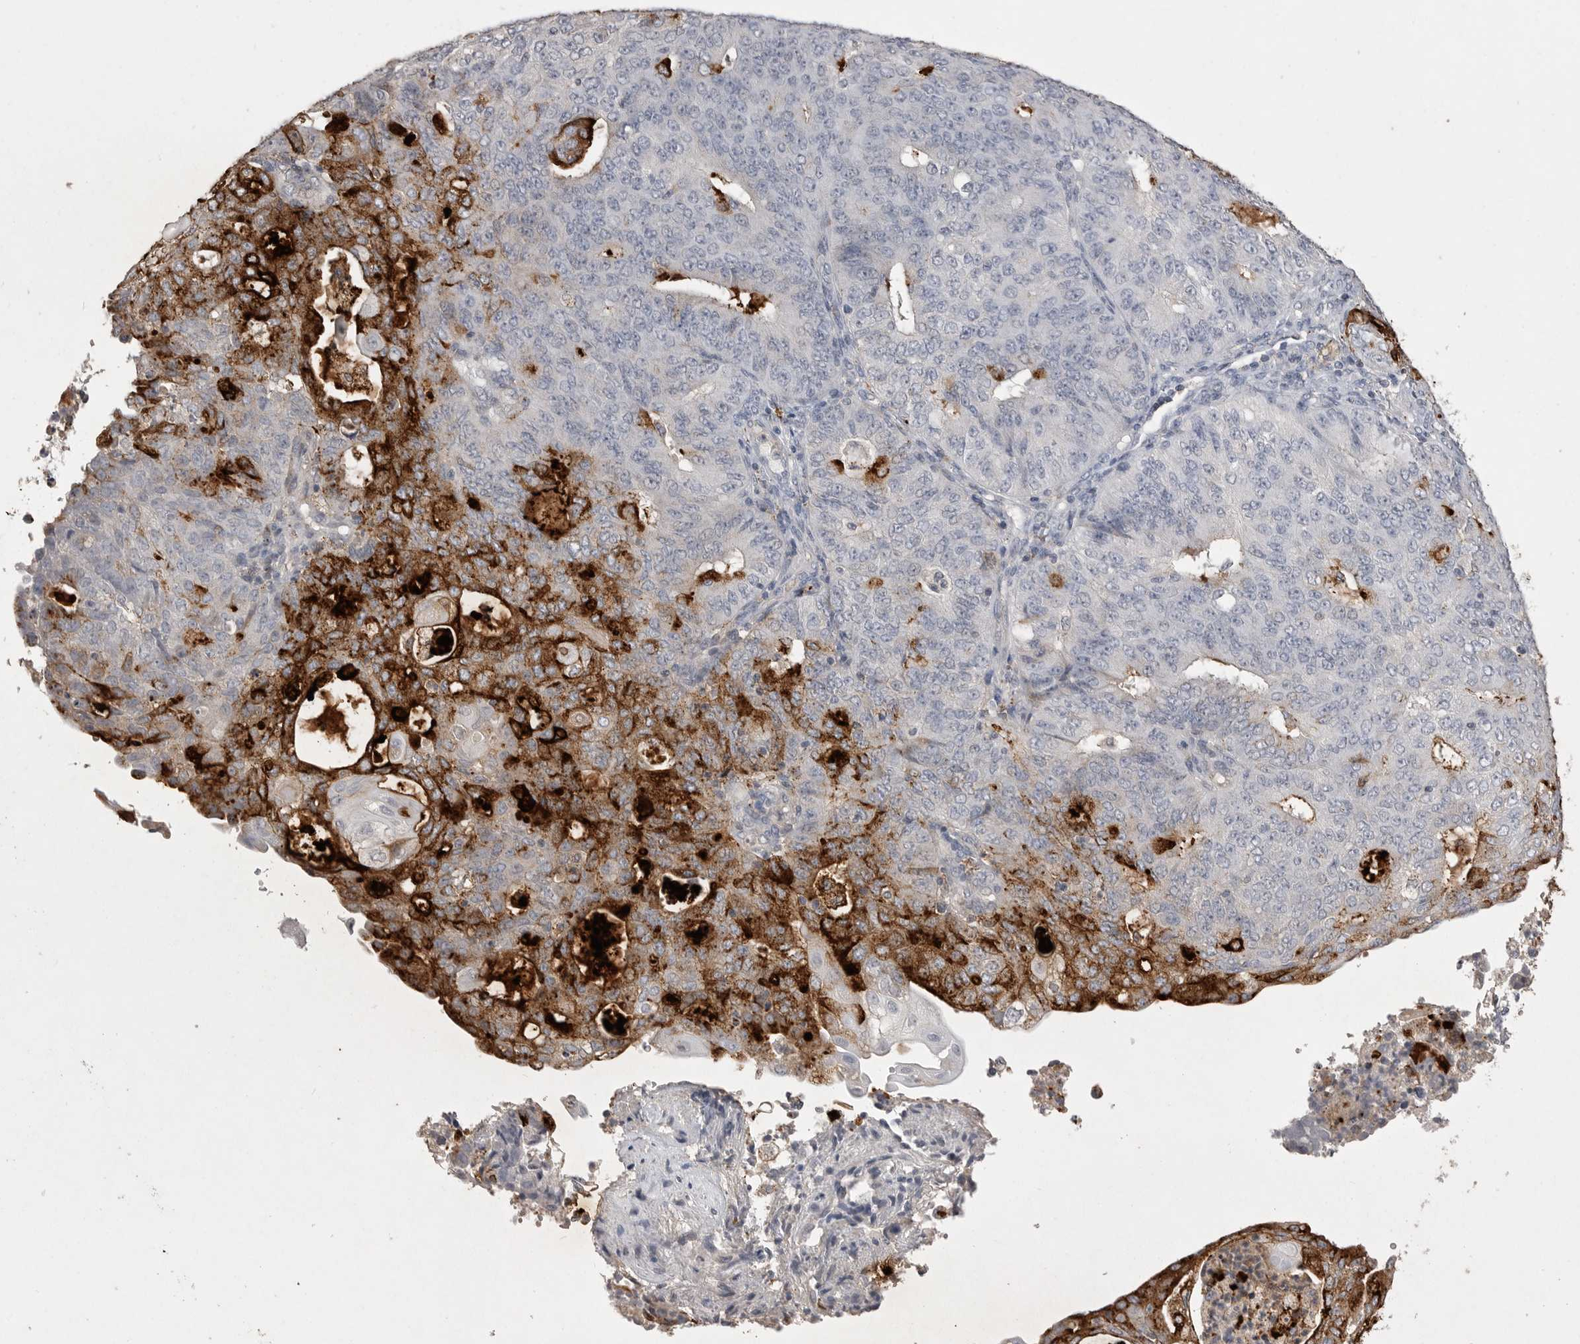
{"staining": {"intensity": "moderate", "quantity": "<25%", "location": "cytoplasmic/membranous"}, "tissue": "endometrial cancer", "cell_type": "Tumor cells", "image_type": "cancer", "snomed": [{"axis": "morphology", "description": "Adenocarcinoma, NOS"}, {"axis": "topography", "description": "Endometrium"}], "caption": "IHC image of neoplastic tissue: human endometrial cancer (adenocarcinoma) stained using immunohistochemistry (IHC) demonstrates low levels of moderate protein expression localized specifically in the cytoplasmic/membranous of tumor cells, appearing as a cytoplasmic/membranous brown color.", "gene": "MMP7", "patient": {"sex": "female", "age": 32}}